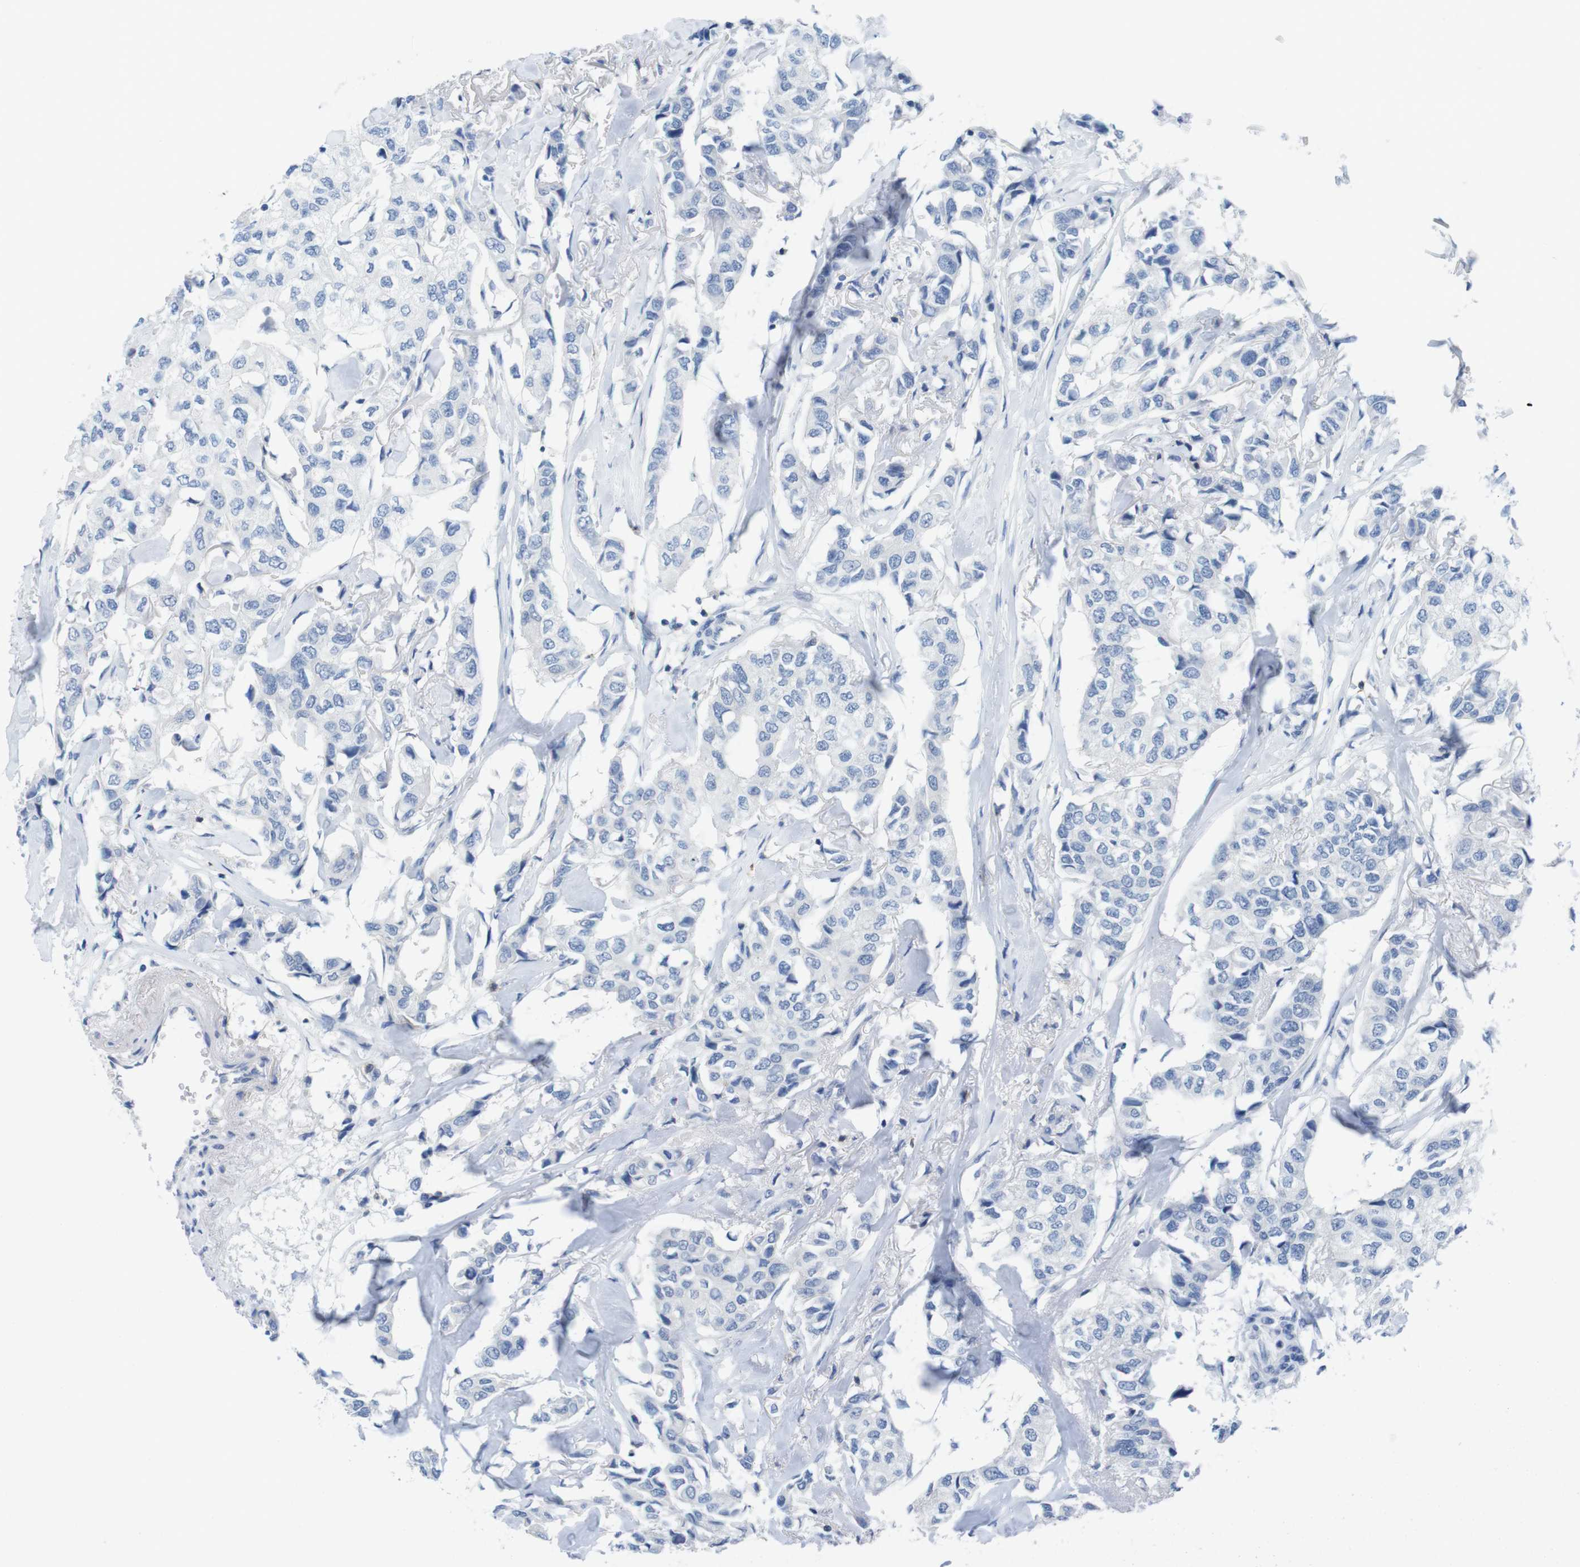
{"staining": {"intensity": "negative", "quantity": "none", "location": "none"}, "tissue": "breast cancer", "cell_type": "Tumor cells", "image_type": "cancer", "snomed": [{"axis": "morphology", "description": "Duct carcinoma"}, {"axis": "topography", "description": "Breast"}], "caption": "IHC of human breast cancer exhibits no expression in tumor cells. (DAB immunohistochemistry (IHC) with hematoxylin counter stain).", "gene": "CD5", "patient": {"sex": "female", "age": 80}}